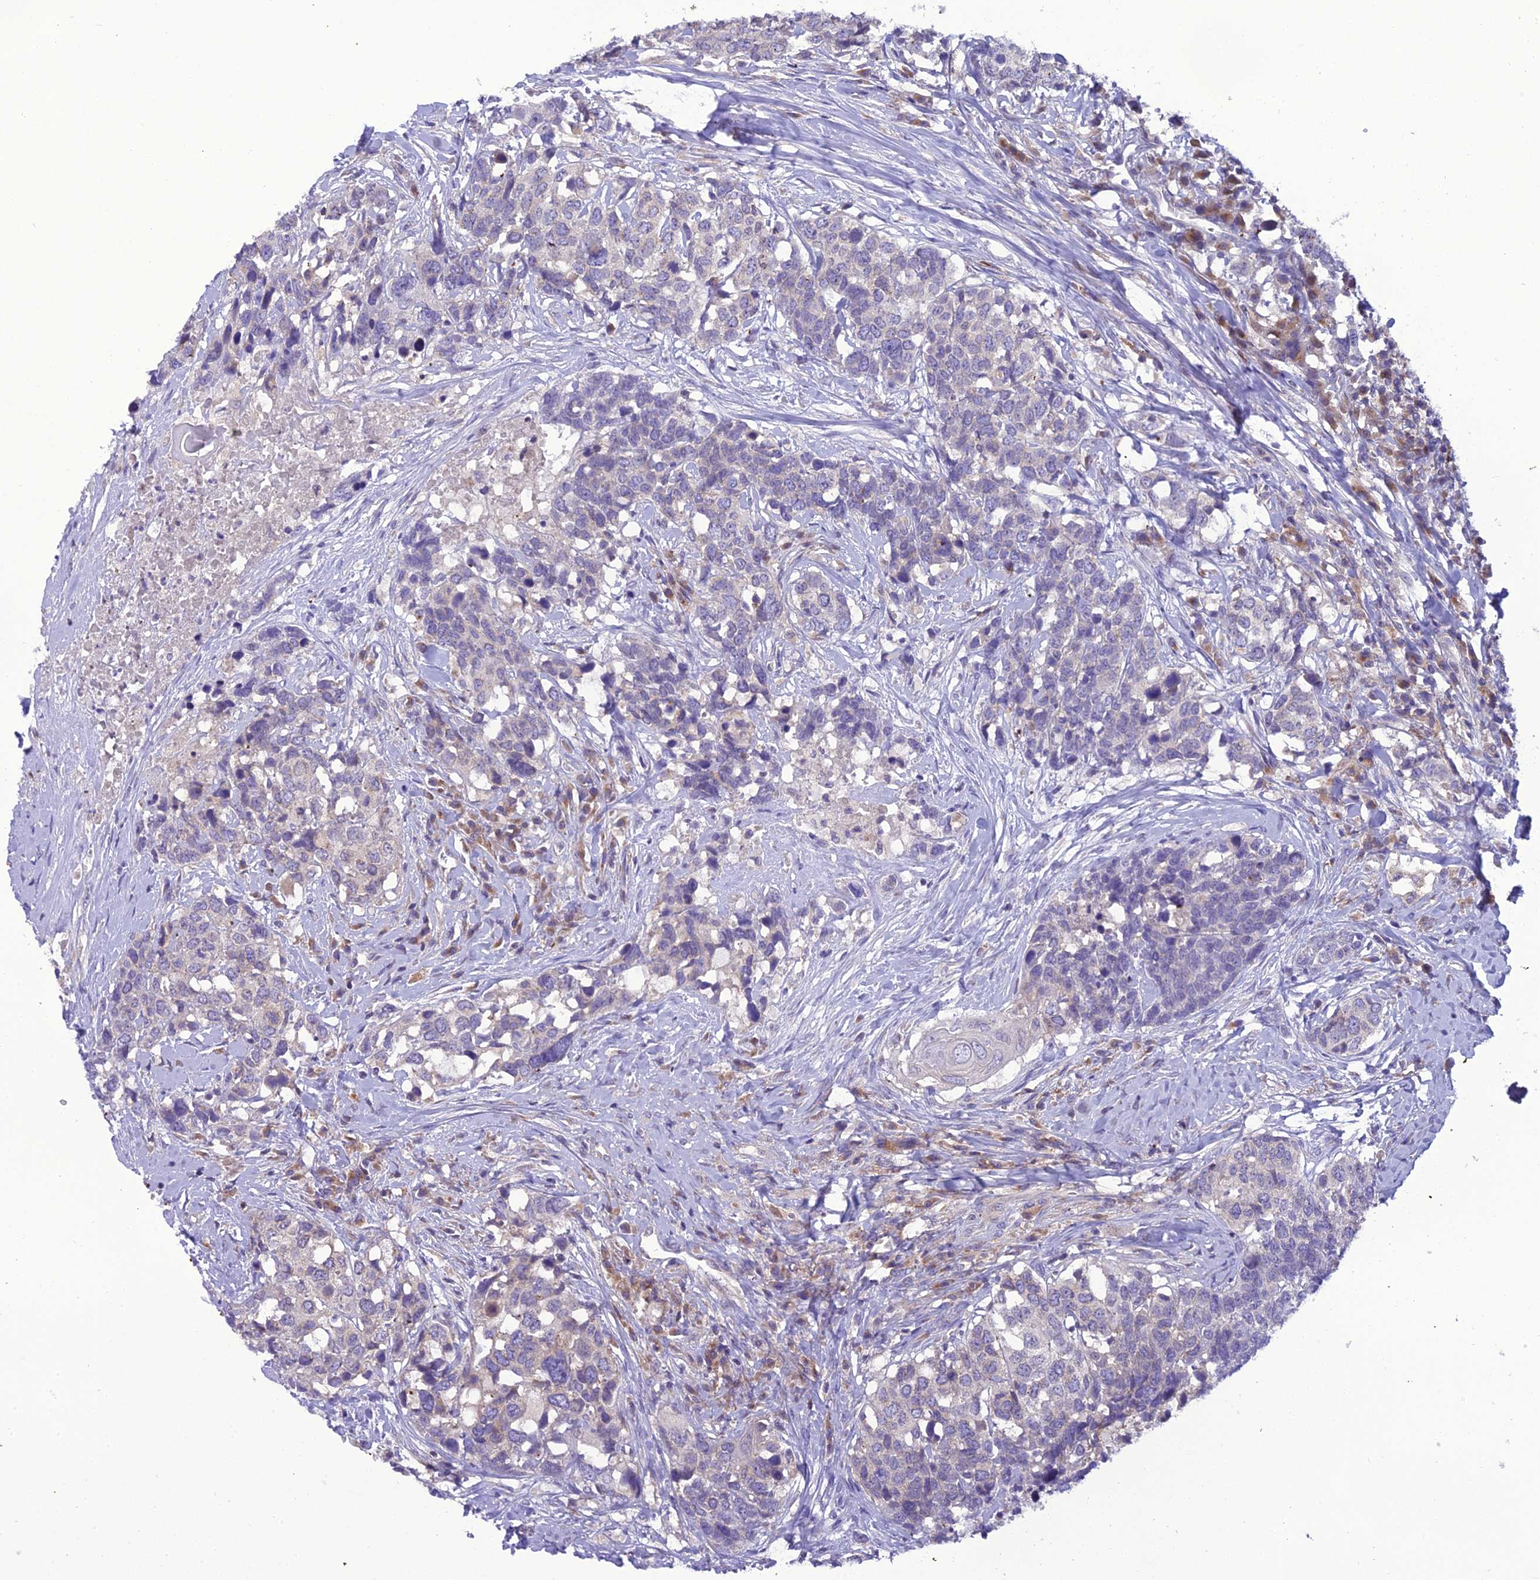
{"staining": {"intensity": "negative", "quantity": "none", "location": "none"}, "tissue": "head and neck cancer", "cell_type": "Tumor cells", "image_type": "cancer", "snomed": [{"axis": "morphology", "description": "Squamous cell carcinoma, NOS"}, {"axis": "topography", "description": "Head-Neck"}], "caption": "Tumor cells show no significant protein expression in squamous cell carcinoma (head and neck).", "gene": "GOLPH3", "patient": {"sex": "male", "age": 66}}